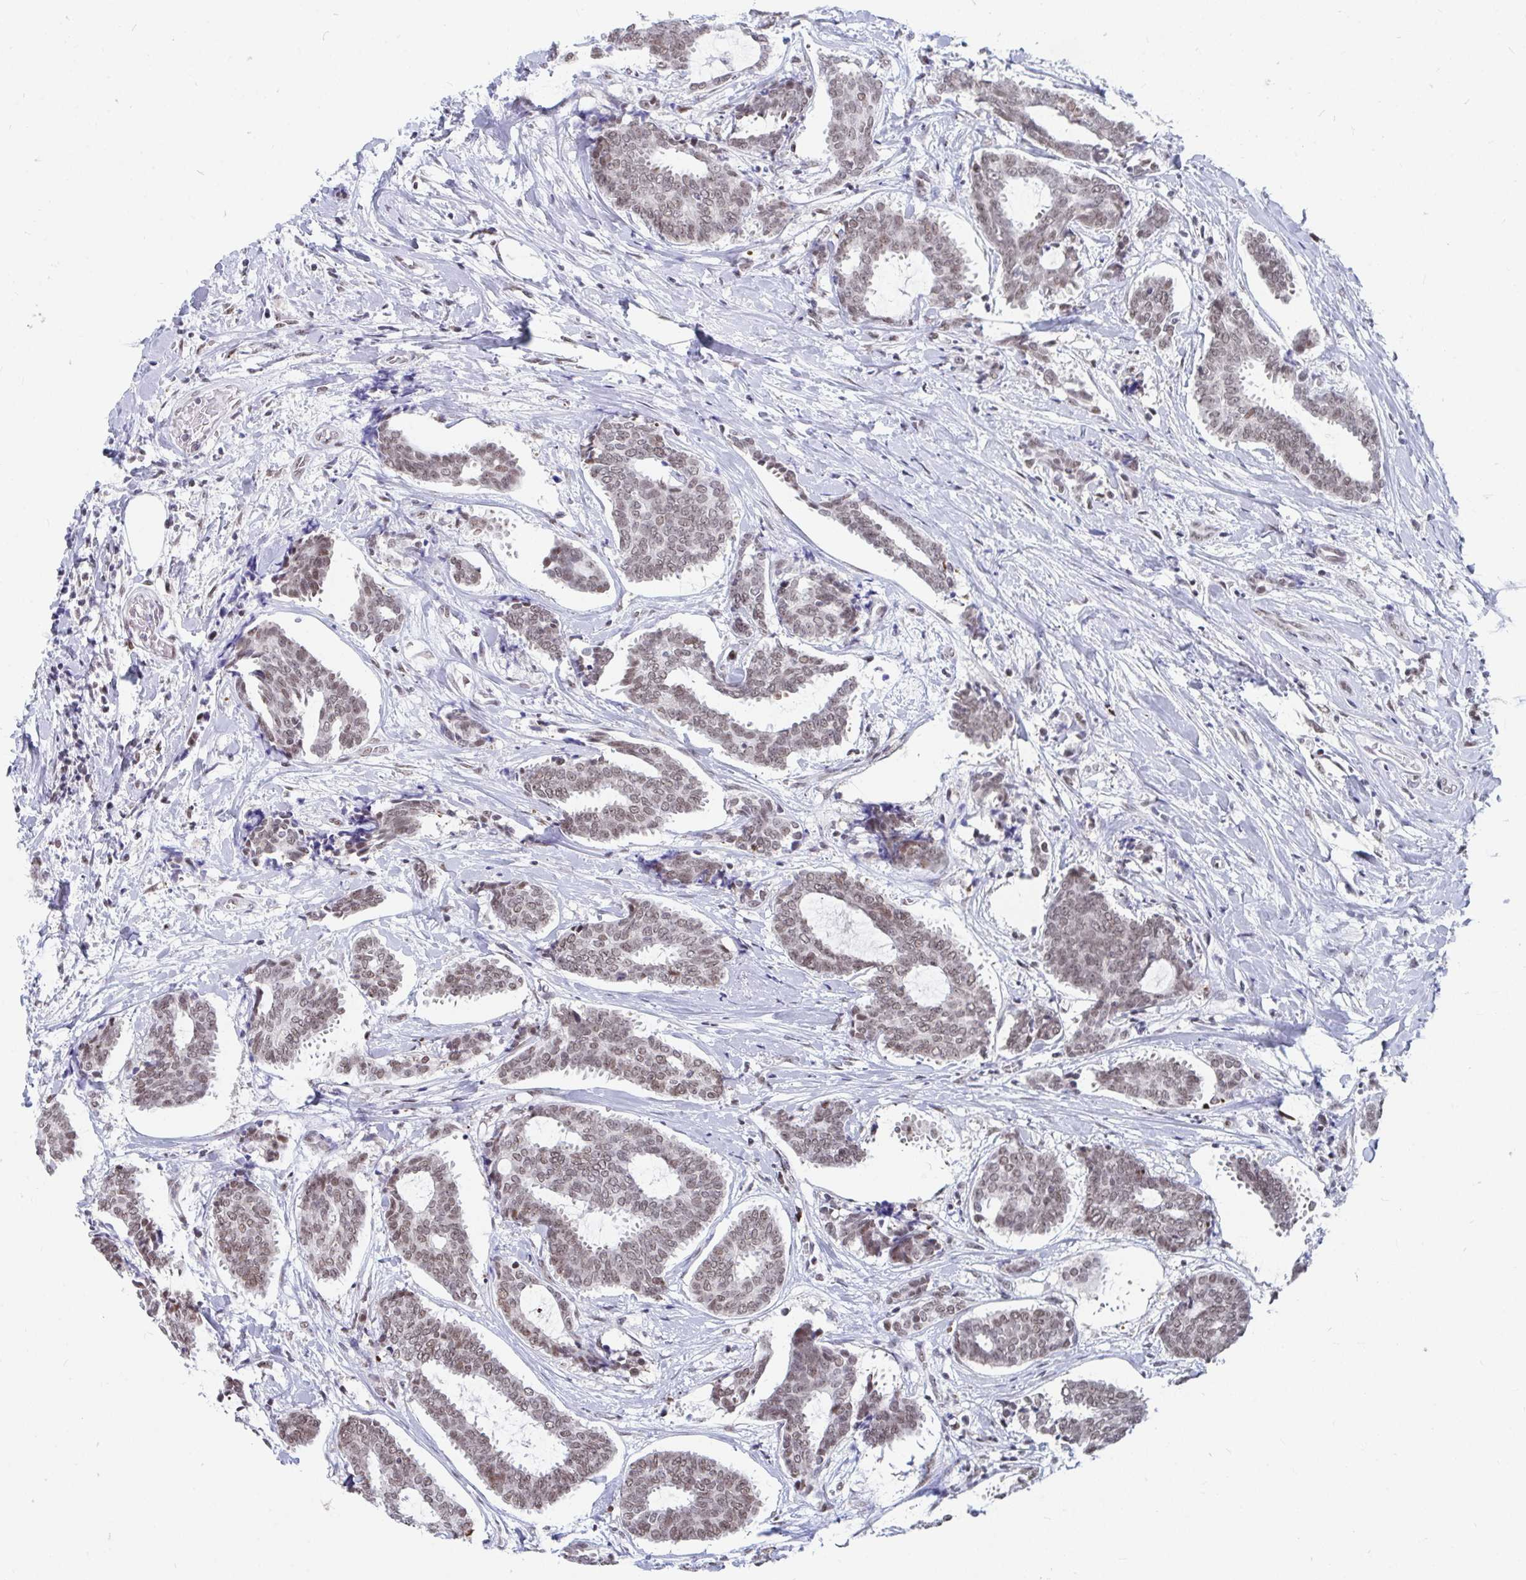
{"staining": {"intensity": "weak", "quantity": ">75%", "location": "nuclear"}, "tissue": "breast cancer", "cell_type": "Tumor cells", "image_type": "cancer", "snomed": [{"axis": "morphology", "description": "Intraductal carcinoma, in situ"}, {"axis": "morphology", "description": "Duct carcinoma"}, {"axis": "morphology", "description": "Lobular carcinoma, in situ"}, {"axis": "topography", "description": "Breast"}], "caption": "Protein positivity by IHC reveals weak nuclear expression in approximately >75% of tumor cells in breast cancer (lobular carcinoma in situ). (DAB = brown stain, brightfield microscopy at high magnification).", "gene": "TRIP12", "patient": {"sex": "female", "age": 44}}